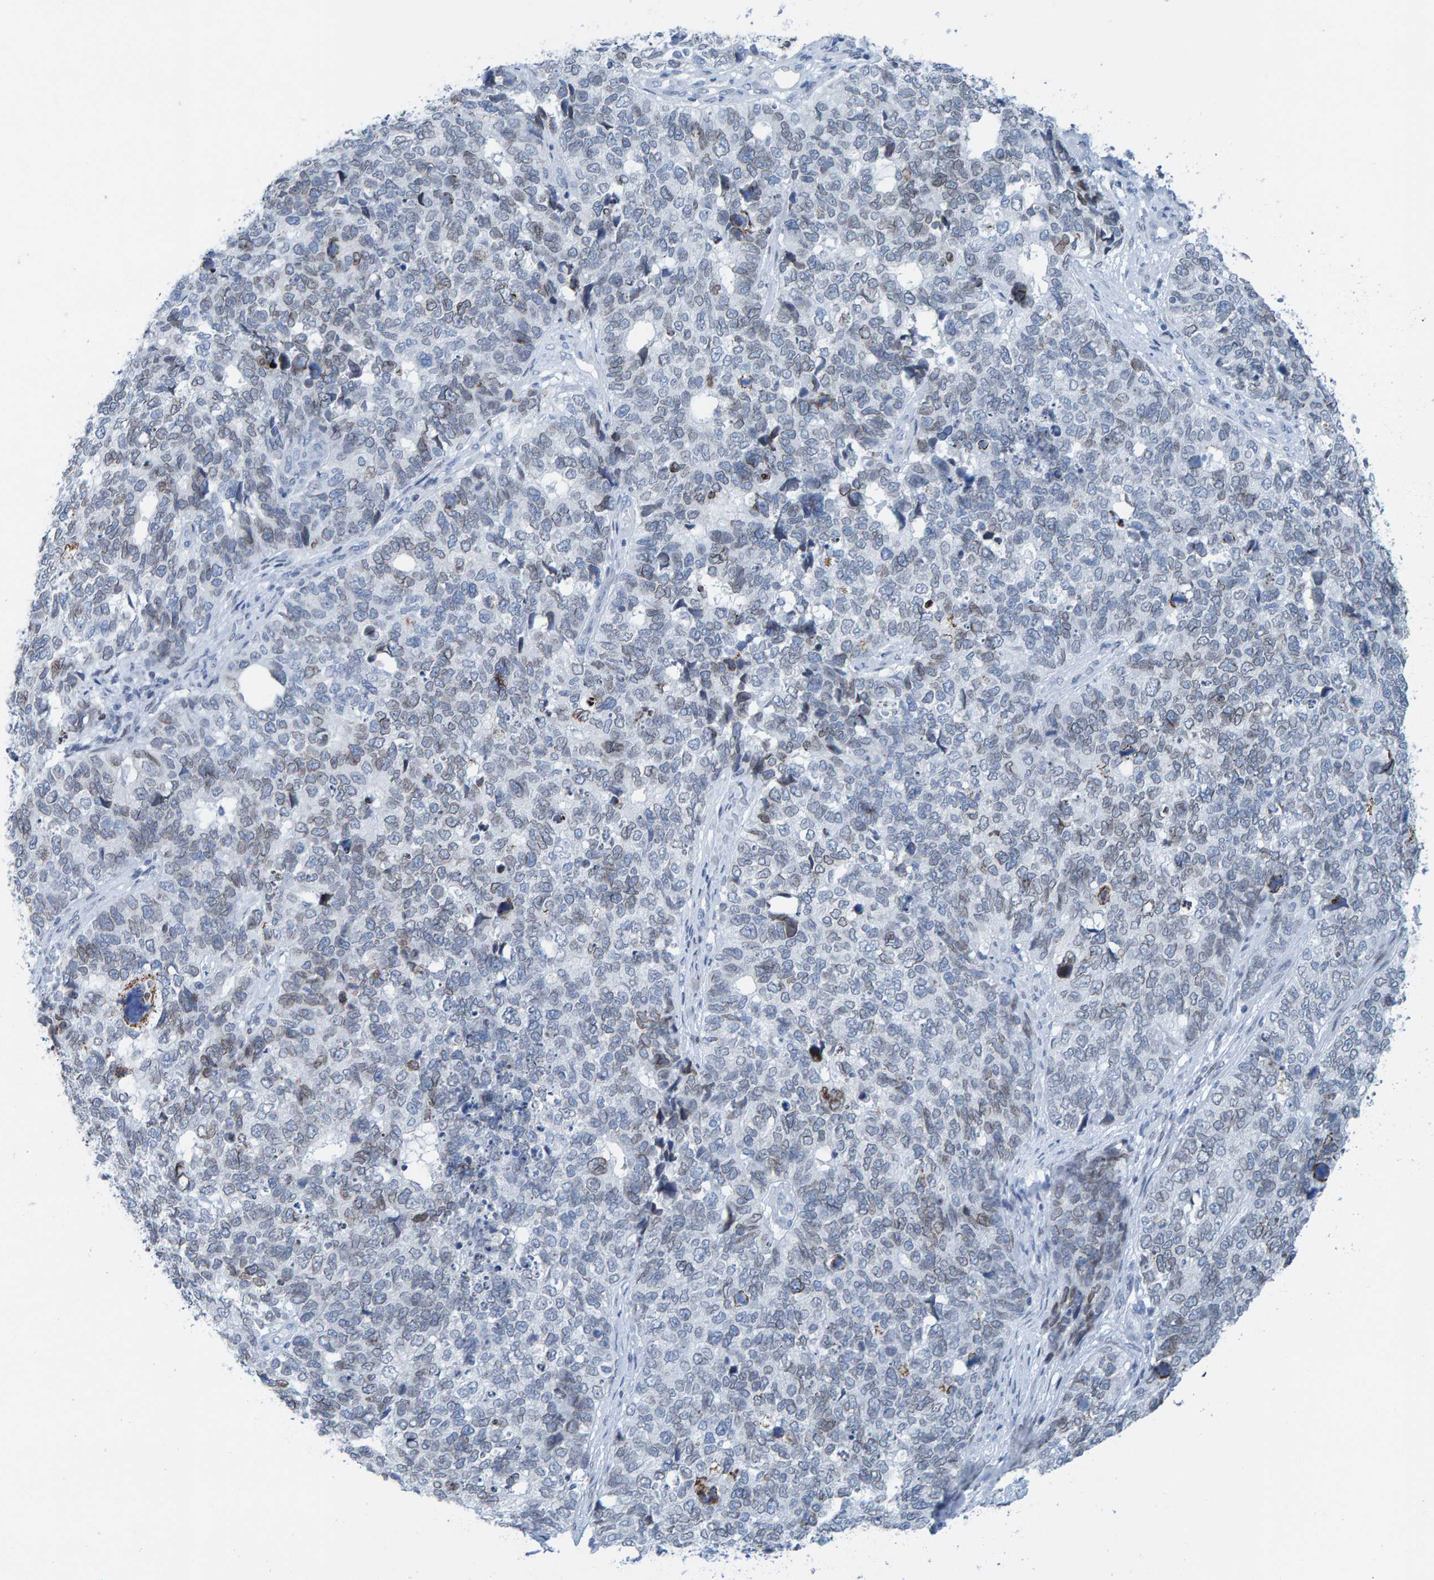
{"staining": {"intensity": "weak", "quantity": "<25%", "location": "cytoplasmic/membranous,nuclear"}, "tissue": "cervical cancer", "cell_type": "Tumor cells", "image_type": "cancer", "snomed": [{"axis": "morphology", "description": "Squamous cell carcinoma, NOS"}, {"axis": "topography", "description": "Cervix"}], "caption": "Protein analysis of cervical cancer (squamous cell carcinoma) reveals no significant expression in tumor cells. (Immunohistochemistry (ihc), brightfield microscopy, high magnification).", "gene": "LMNB2", "patient": {"sex": "female", "age": 63}}